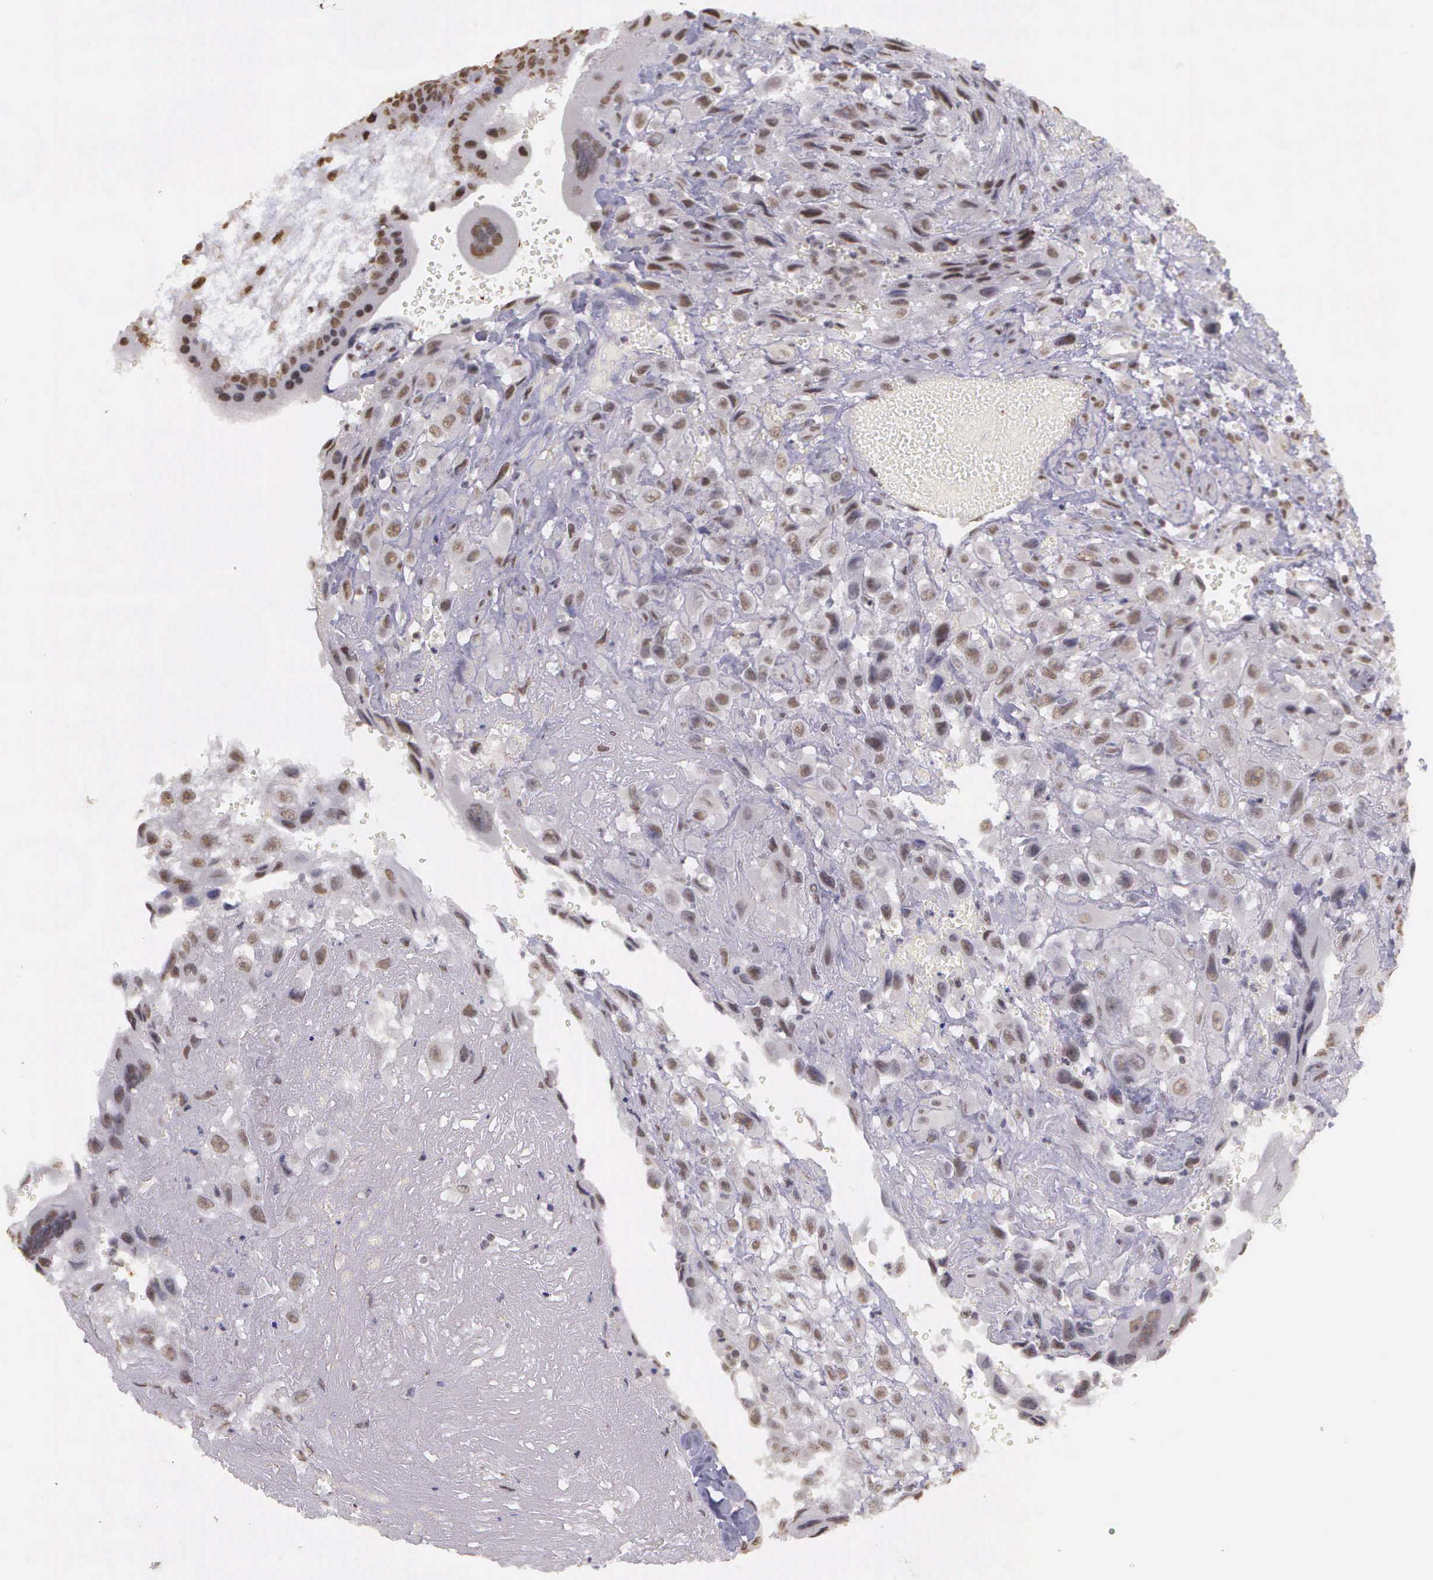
{"staining": {"intensity": "moderate", "quantity": ">75%", "location": "nuclear"}, "tissue": "placenta", "cell_type": "Decidual cells", "image_type": "normal", "snomed": [{"axis": "morphology", "description": "Normal tissue, NOS"}, {"axis": "topography", "description": "Placenta"}], "caption": "Decidual cells reveal moderate nuclear staining in approximately >75% of cells in unremarkable placenta. (IHC, brightfield microscopy, high magnification).", "gene": "ARMCX5", "patient": {"sex": "female", "age": 34}}